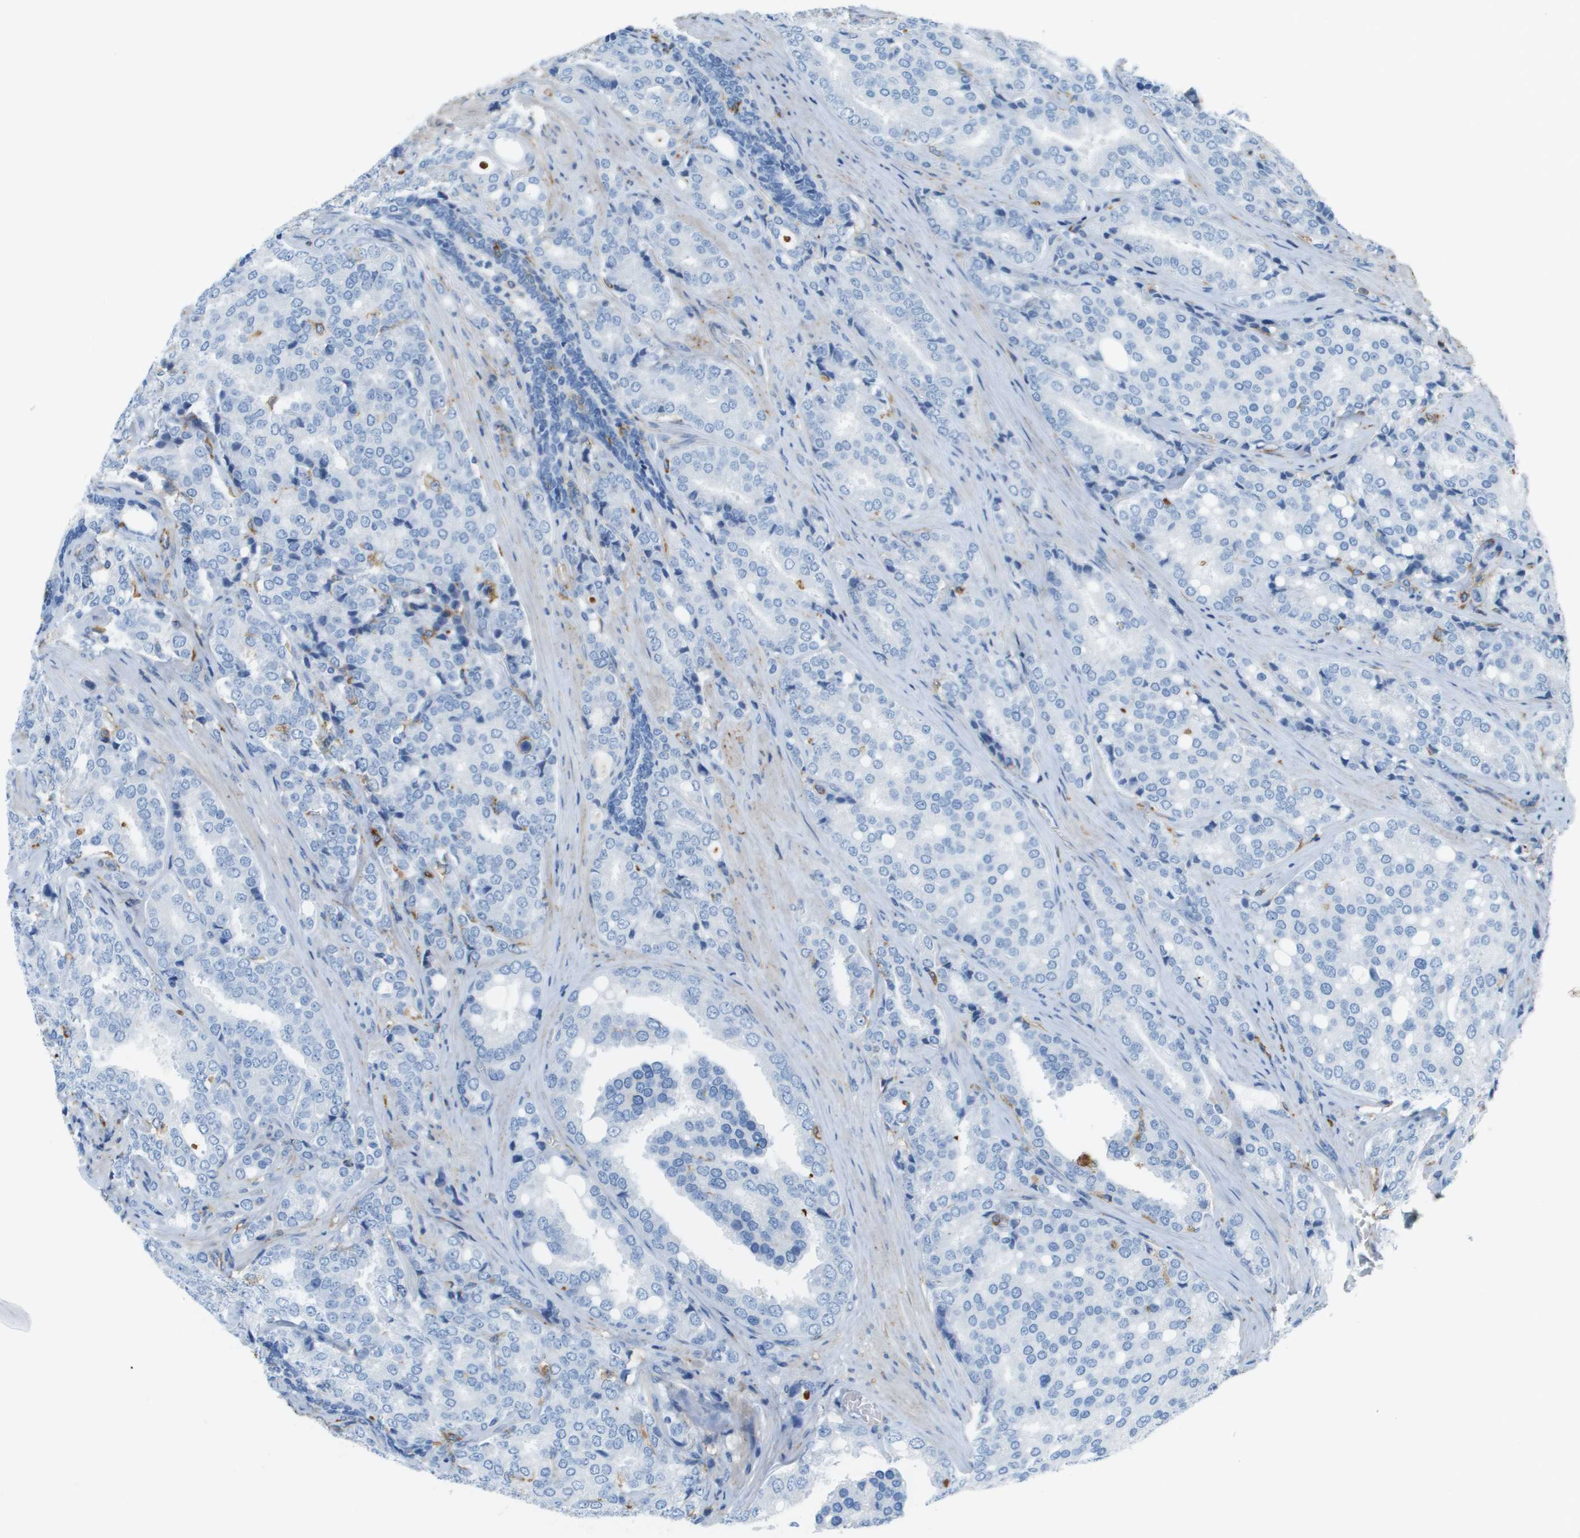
{"staining": {"intensity": "negative", "quantity": "none", "location": "none"}, "tissue": "prostate cancer", "cell_type": "Tumor cells", "image_type": "cancer", "snomed": [{"axis": "morphology", "description": "Adenocarcinoma, High grade"}, {"axis": "topography", "description": "Prostate"}], "caption": "Tumor cells are negative for protein expression in human prostate cancer (adenocarcinoma (high-grade)).", "gene": "ZBTB43", "patient": {"sex": "male", "age": 50}}